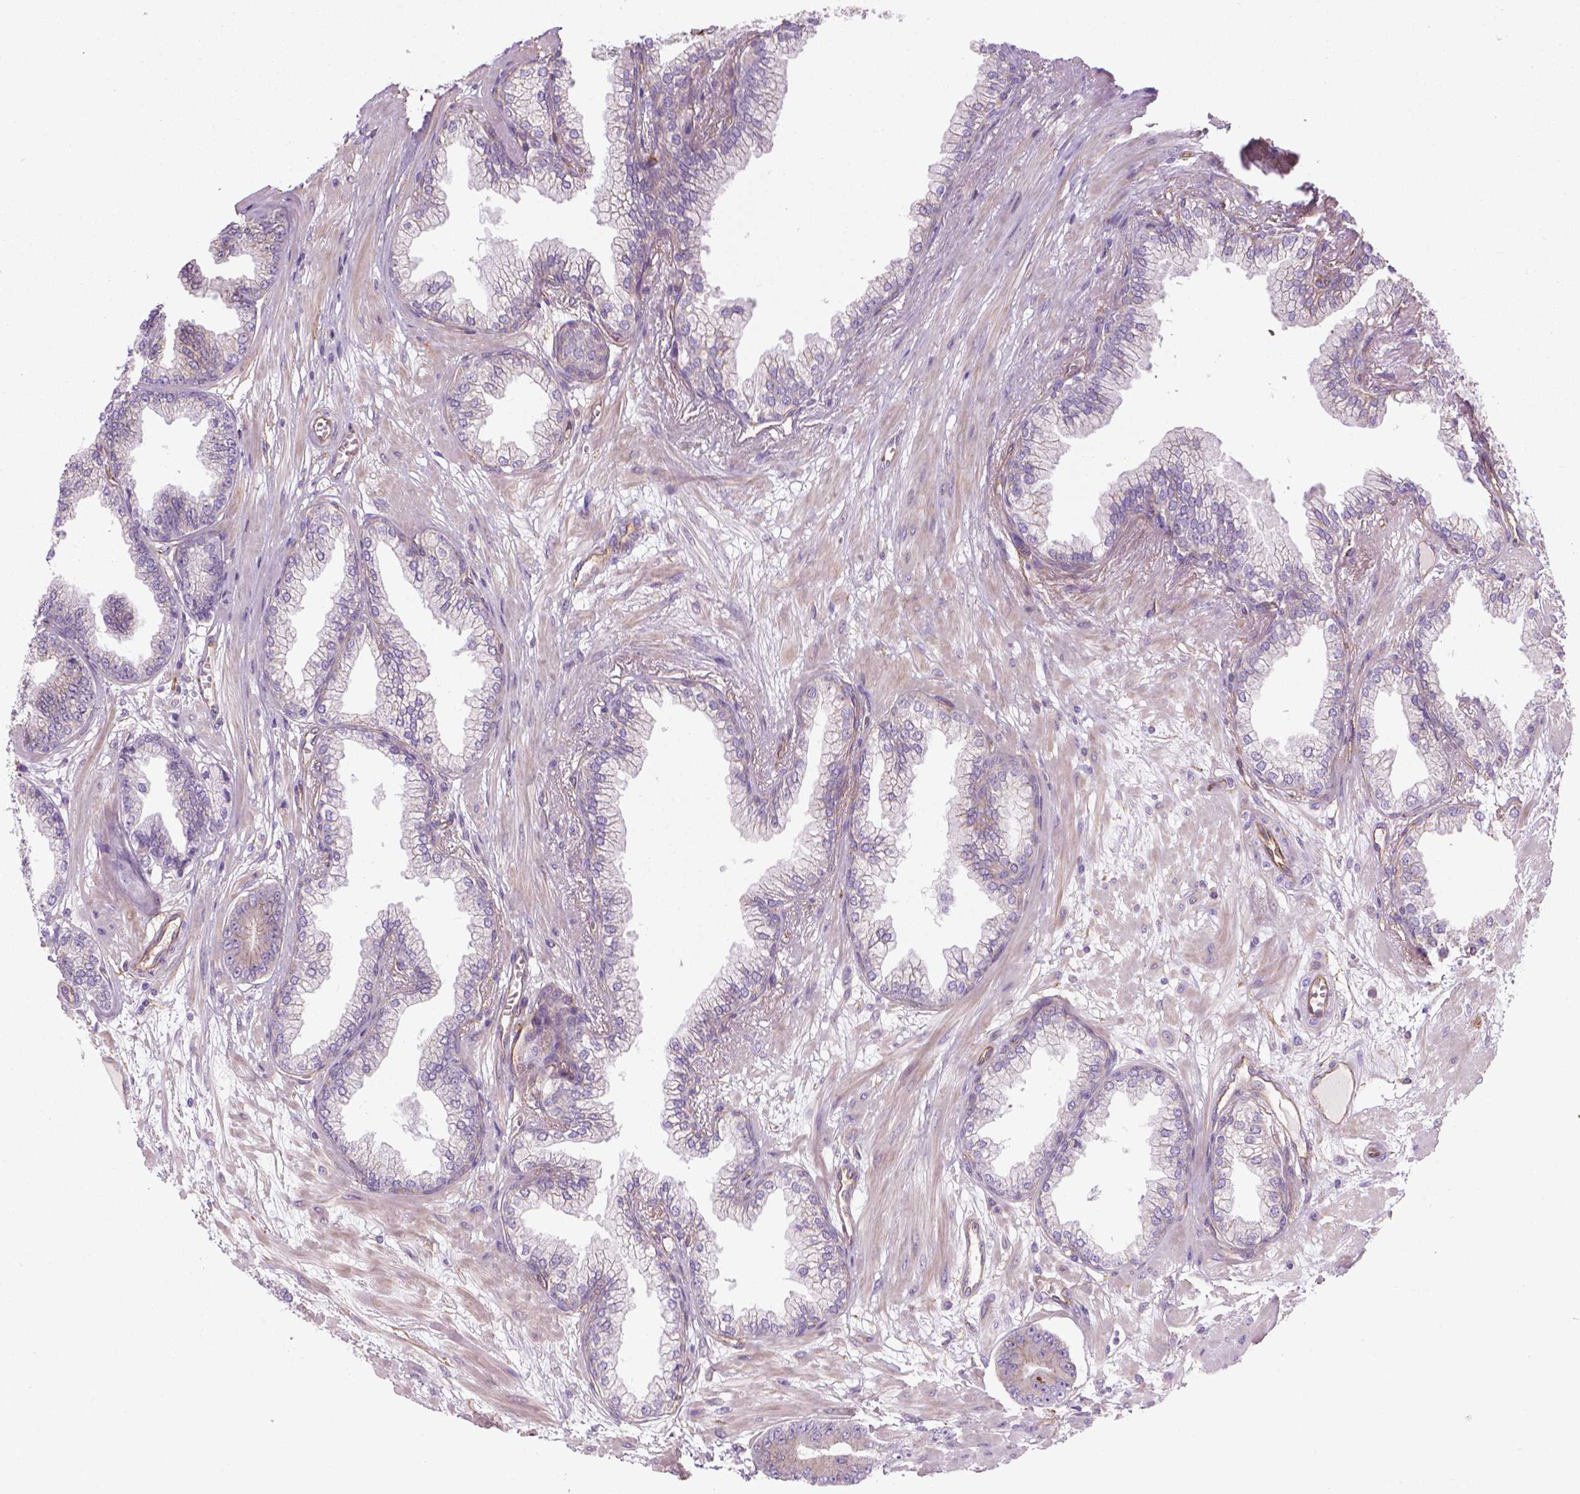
{"staining": {"intensity": "negative", "quantity": "none", "location": "none"}, "tissue": "prostate cancer", "cell_type": "Tumor cells", "image_type": "cancer", "snomed": [{"axis": "morphology", "description": "Adenocarcinoma, Low grade"}, {"axis": "topography", "description": "Prostate"}], "caption": "Low-grade adenocarcinoma (prostate) was stained to show a protein in brown. There is no significant expression in tumor cells.", "gene": "TENT5A", "patient": {"sex": "male", "age": 64}}